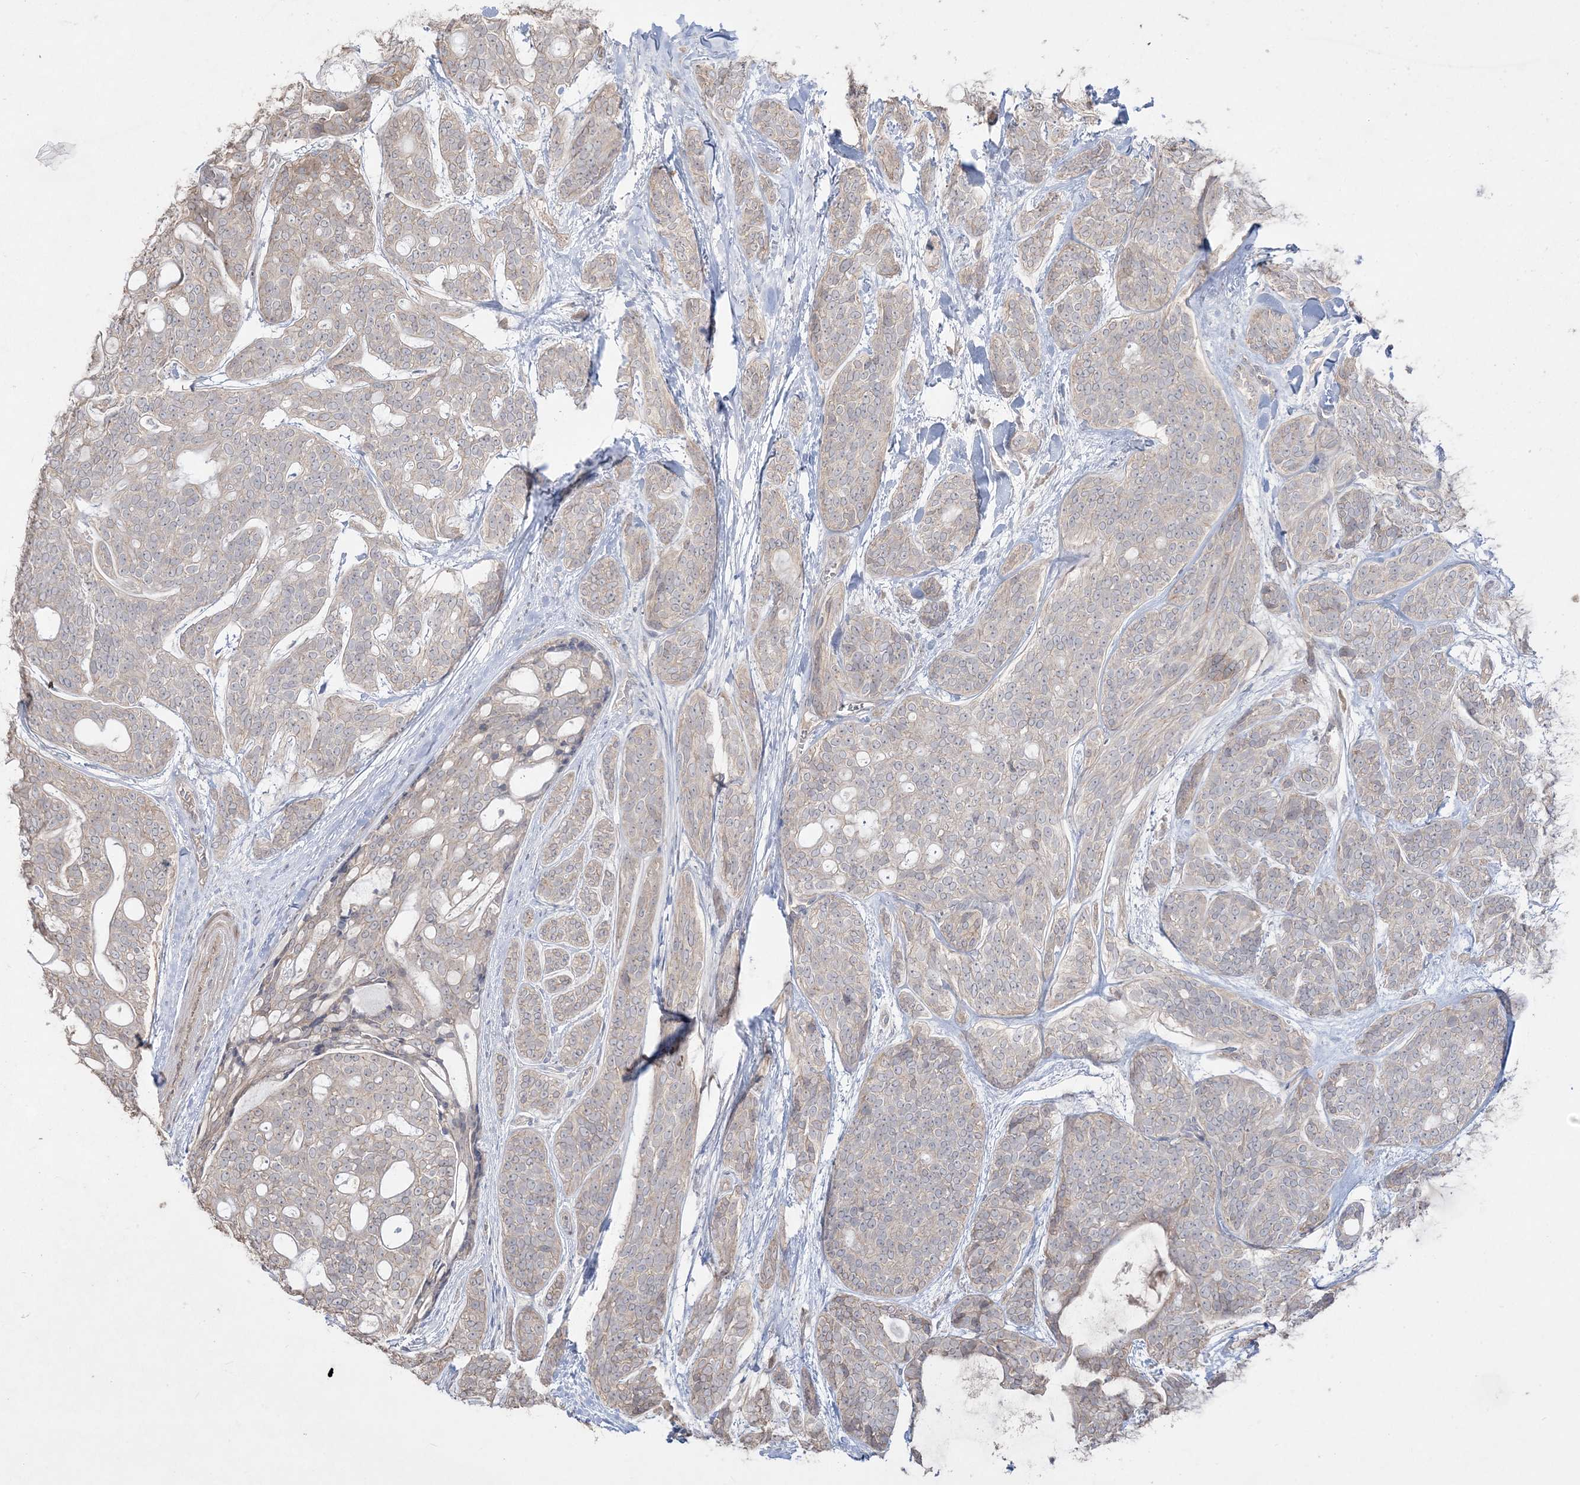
{"staining": {"intensity": "negative", "quantity": "none", "location": "none"}, "tissue": "head and neck cancer", "cell_type": "Tumor cells", "image_type": "cancer", "snomed": [{"axis": "morphology", "description": "Adenocarcinoma, NOS"}, {"axis": "topography", "description": "Head-Neck"}], "caption": "This is a micrograph of immunohistochemistry staining of head and neck cancer, which shows no positivity in tumor cells. (Brightfield microscopy of DAB immunohistochemistry at high magnification).", "gene": "SH3BP4", "patient": {"sex": "male", "age": 66}}